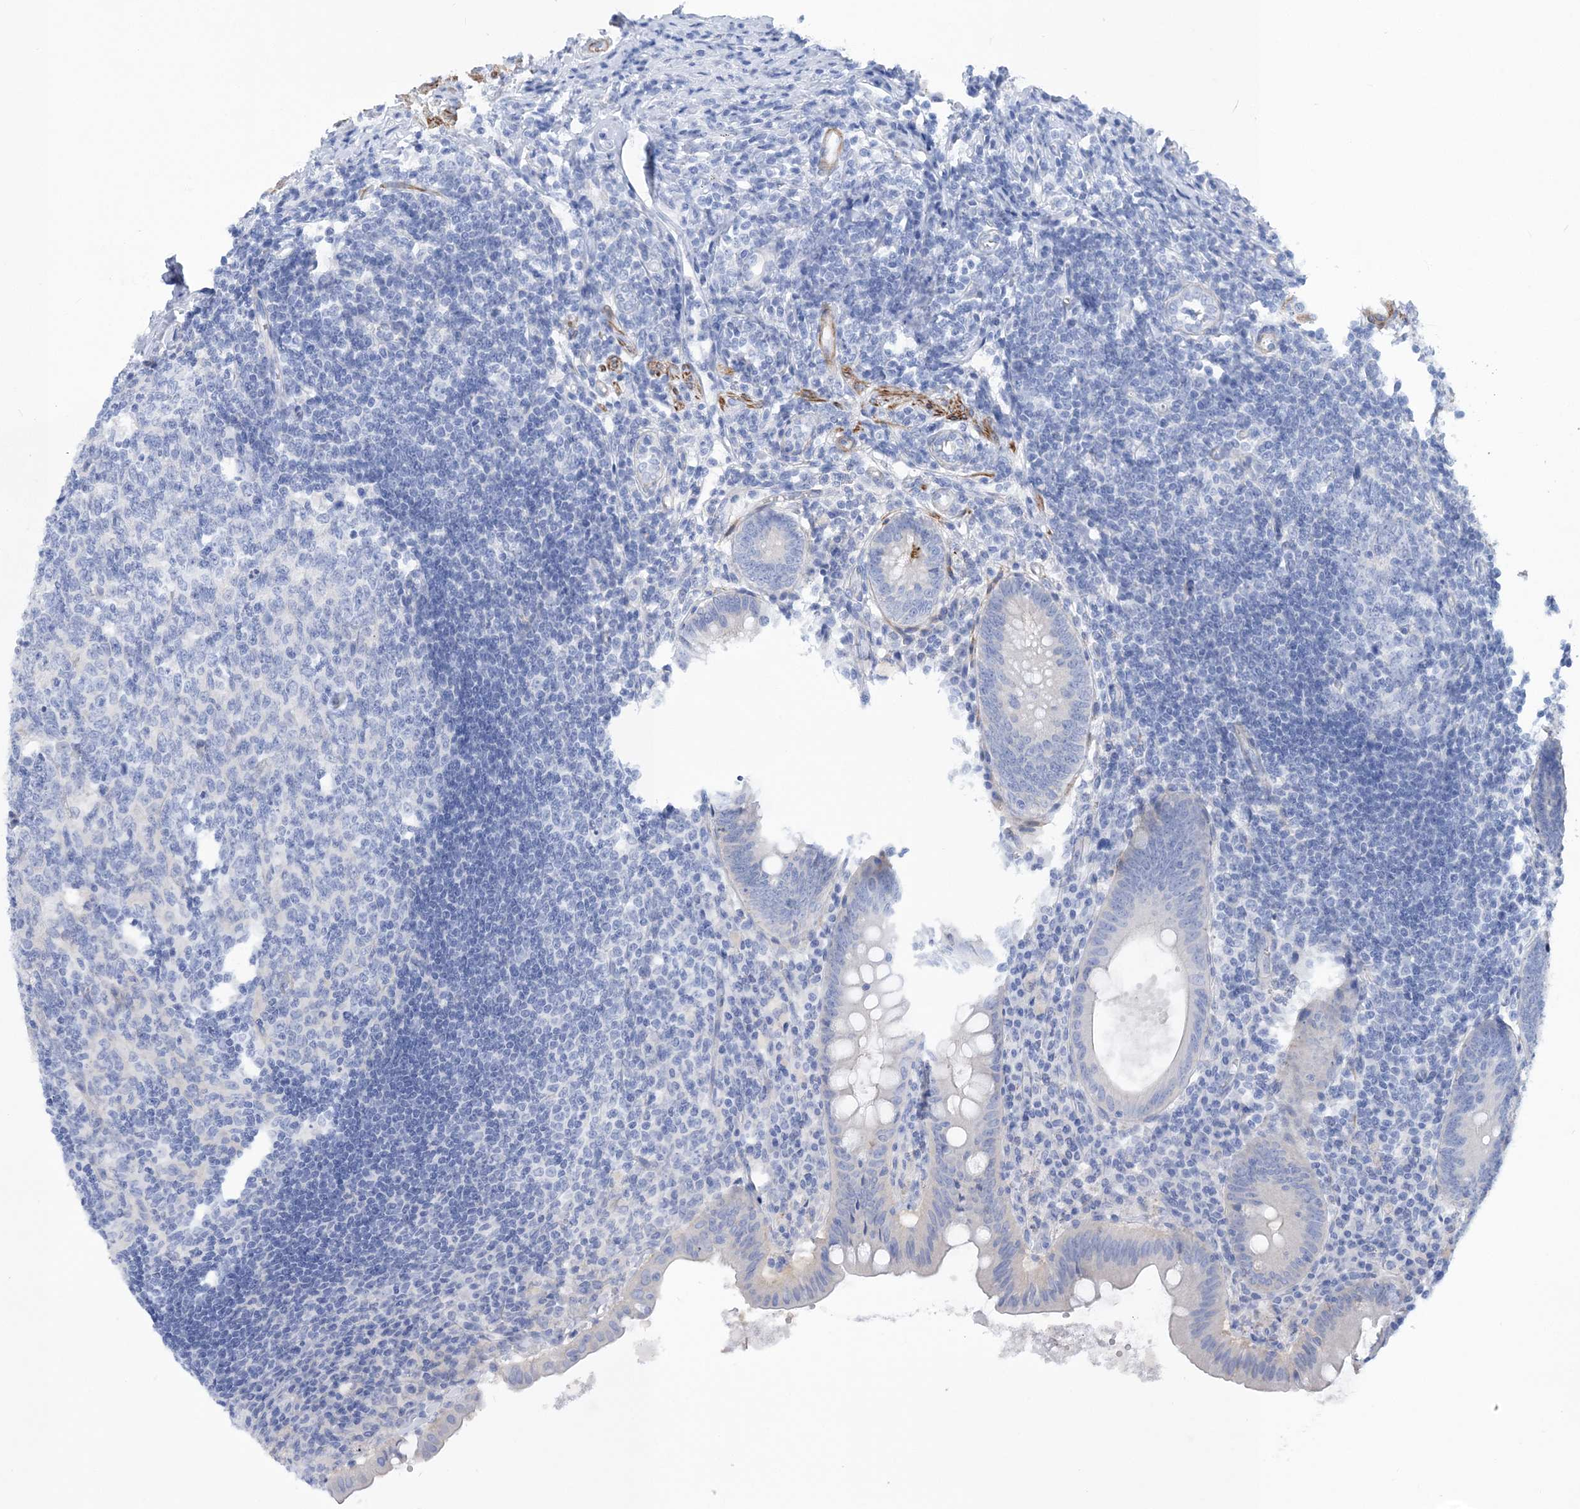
{"staining": {"intensity": "negative", "quantity": "none", "location": "none"}, "tissue": "appendix", "cell_type": "Glandular cells", "image_type": "normal", "snomed": [{"axis": "morphology", "description": "Normal tissue, NOS"}, {"axis": "topography", "description": "Appendix"}], "caption": "Immunohistochemistry (IHC) of benign appendix reveals no positivity in glandular cells.", "gene": "WDR74", "patient": {"sex": "female", "age": 54}}